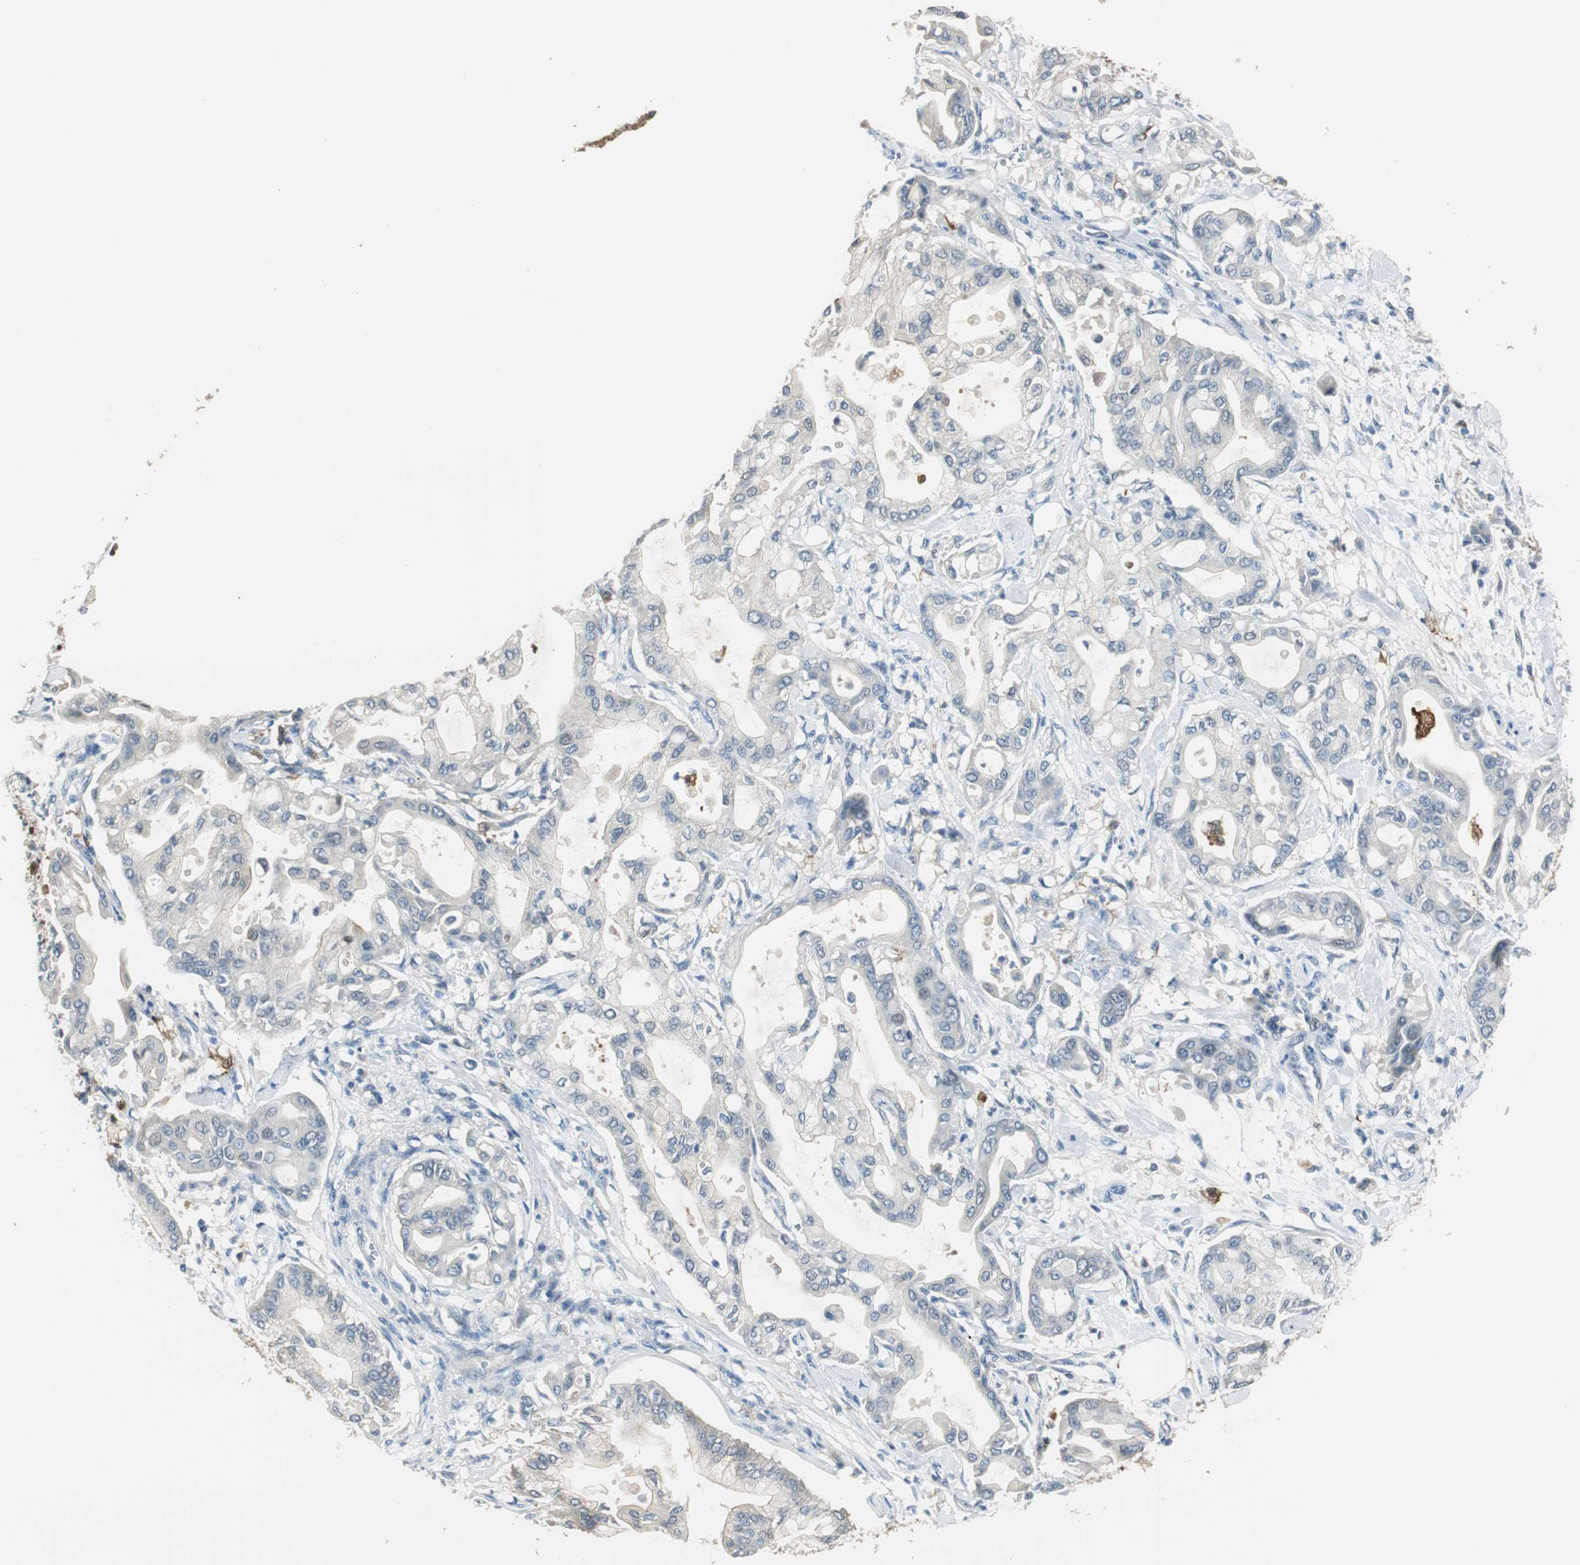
{"staining": {"intensity": "negative", "quantity": "none", "location": "none"}, "tissue": "pancreatic cancer", "cell_type": "Tumor cells", "image_type": "cancer", "snomed": [{"axis": "morphology", "description": "Adenocarcinoma, NOS"}, {"axis": "morphology", "description": "Adenocarcinoma, metastatic, NOS"}, {"axis": "topography", "description": "Lymph node"}, {"axis": "topography", "description": "Pancreas"}, {"axis": "topography", "description": "Duodenum"}], "caption": "The immunohistochemistry (IHC) image has no significant expression in tumor cells of pancreatic cancer tissue.", "gene": "MSTO1", "patient": {"sex": "female", "age": 64}}